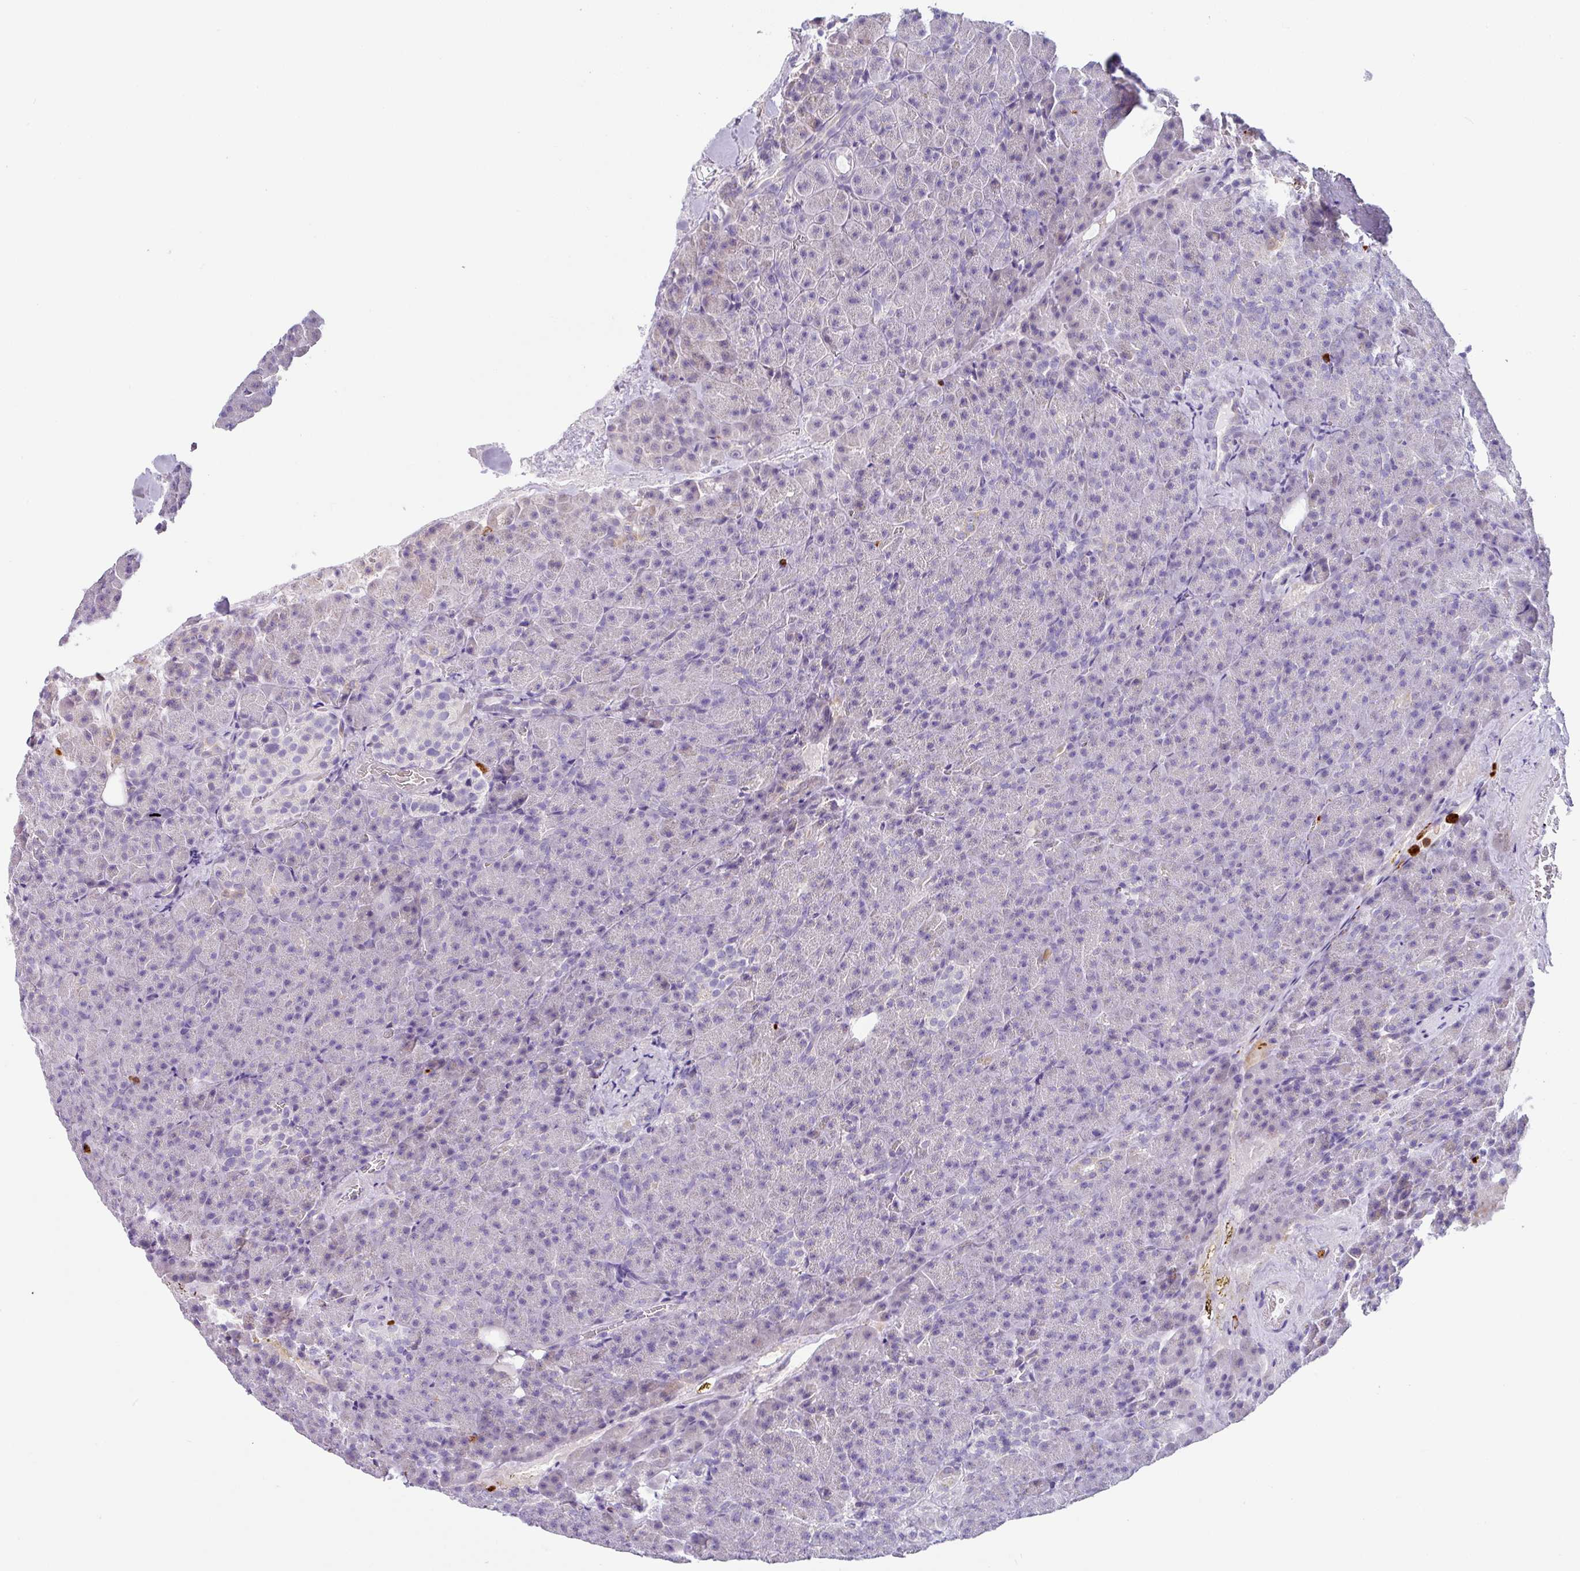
{"staining": {"intensity": "negative", "quantity": "none", "location": "none"}, "tissue": "pancreas", "cell_type": "Exocrine glandular cells", "image_type": "normal", "snomed": [{"axis": "morphology", "description": "Normal tissue, NOS"}, {"axis": "topography", "description": "Pancreas"}], "caption": "IHC micrograph of normal human pancreas stained for a protein (brown), which shows no staining in exocrine glandular cells. The staining is performed using DAB brown chromogen with nuclei counter-stained in using hematoxylin.", "gene": "SH2D3C", "patient": {"sex": "female", "age": 74}}